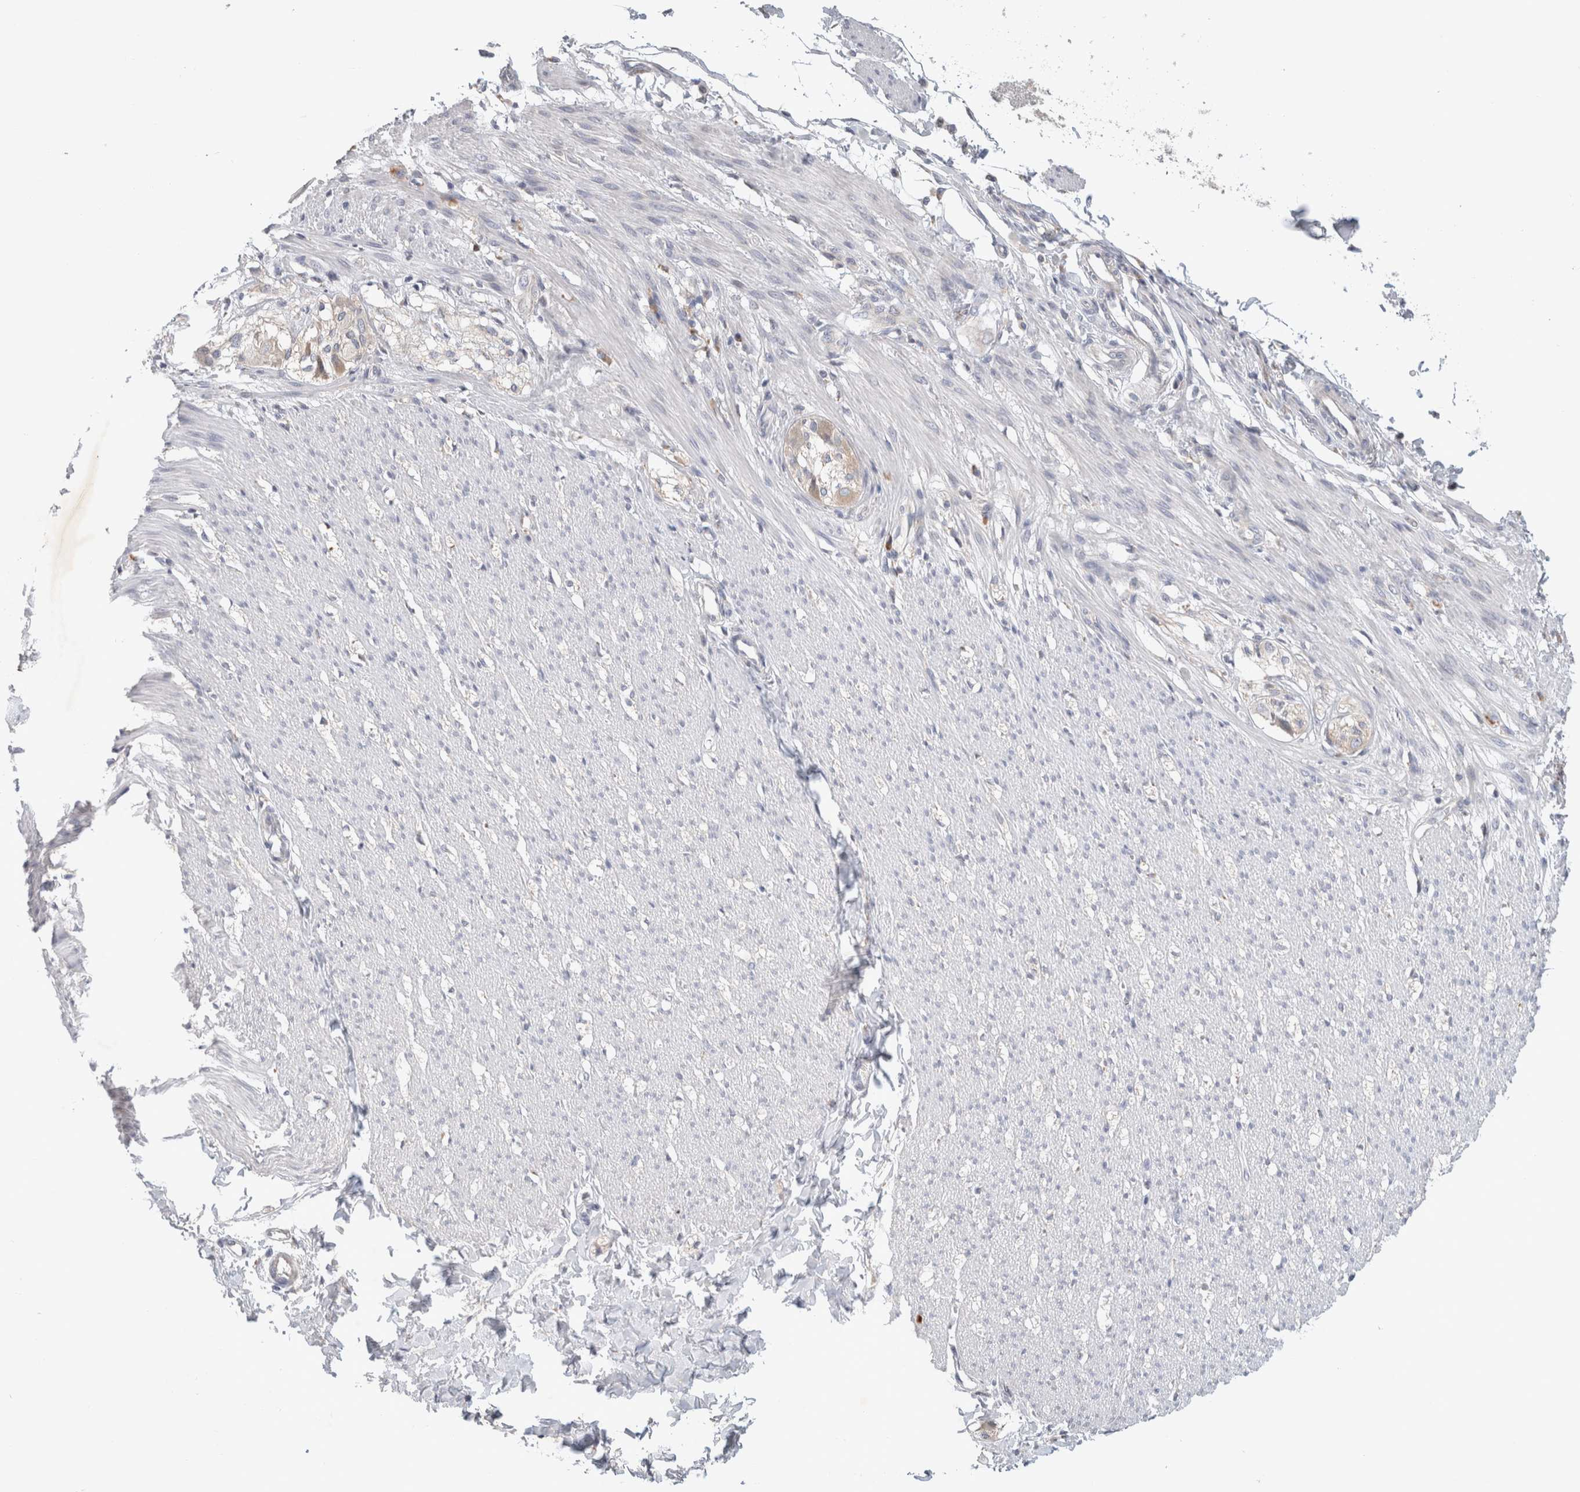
{"staining": {"intensity": "weak", "quantity": "<25%", "location": "cytoplasmic/membranous"}, "tissue": "smooth muscle", "cell_type": "Smooth muscle cells", "image_type": "normal", "snomed": [{"axis": "morphology", "description": "Normal tissue, NOS"}, {"axis": "morphology", "description": "Adenocarcinoma, NOS"}, {"axis": "topography", "description": "Smooth muscle"}, {"axis": "topography", "description": "Colon"}], "caption": "DAB (3,3'-diaminobenzidine) immunohistochemical staining of unremarkable smooth muscle shows no significant positivity in smooth muscle cells. Nuclei are stained in blue.", "gene": "NEDD4L", "patient": {"sex": "male", "age": 14}}